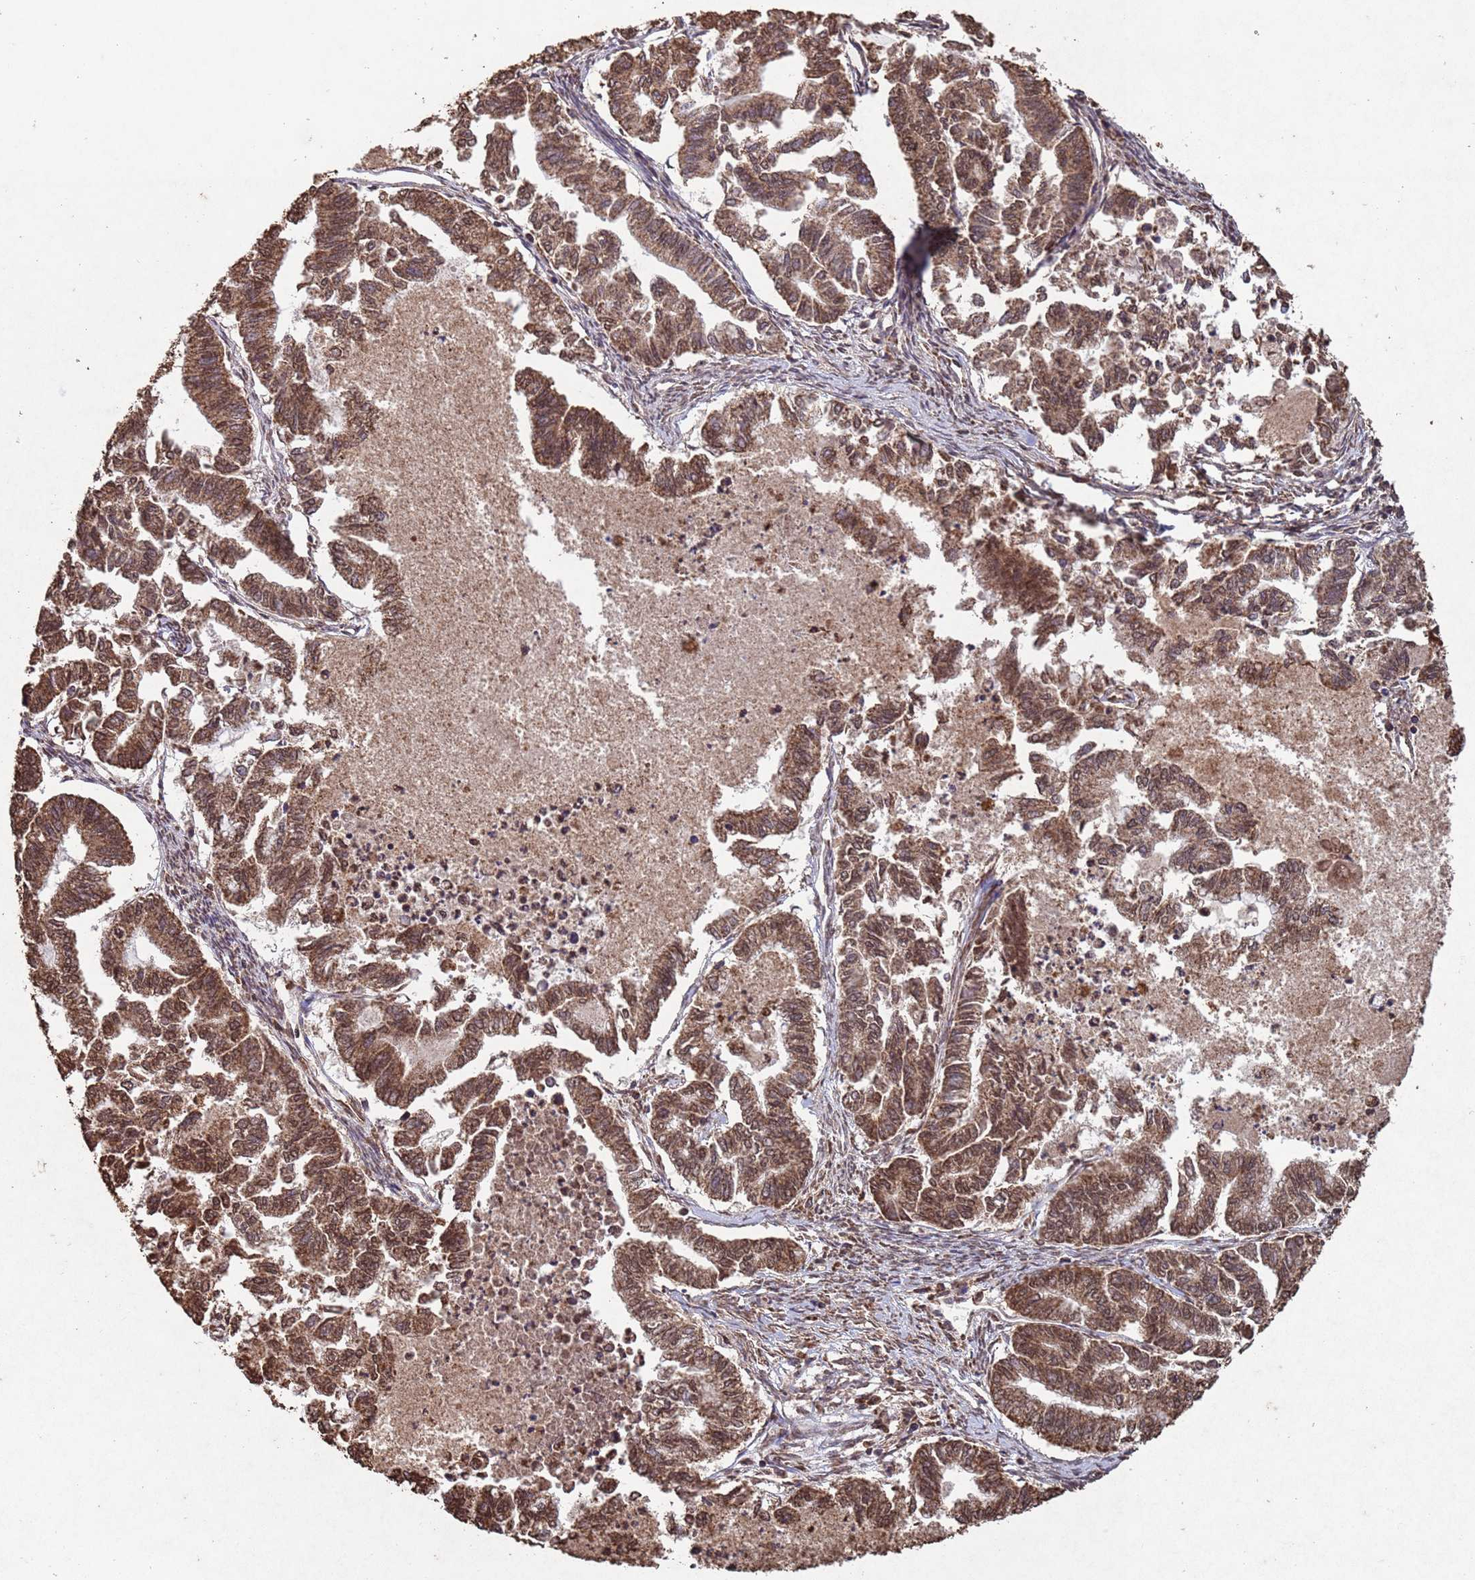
{"staining": {"intensity": "moderate", "quantity": ">75%", "location": "cytoplasmic/membranous,nuclear"}, "tissue": "endometrial cancer", "cell_type": "Tumor cells", "image_type": "cancer", "snomed": [{"axis": "morphology", "description": "Adenocarcinoma, NOS"}, {"axis": "topography", "description": "Endometrium"}], "caption": "Moderate cytoplasmic/membranous and nuclear positivity for a protein is identified in approximately >75% of tumor cells of endometrial adenocarcinoma using immunohistochemistry (IHC).", "gene": "HDAC10", "patient": {"sex": "female", "age": 79}}